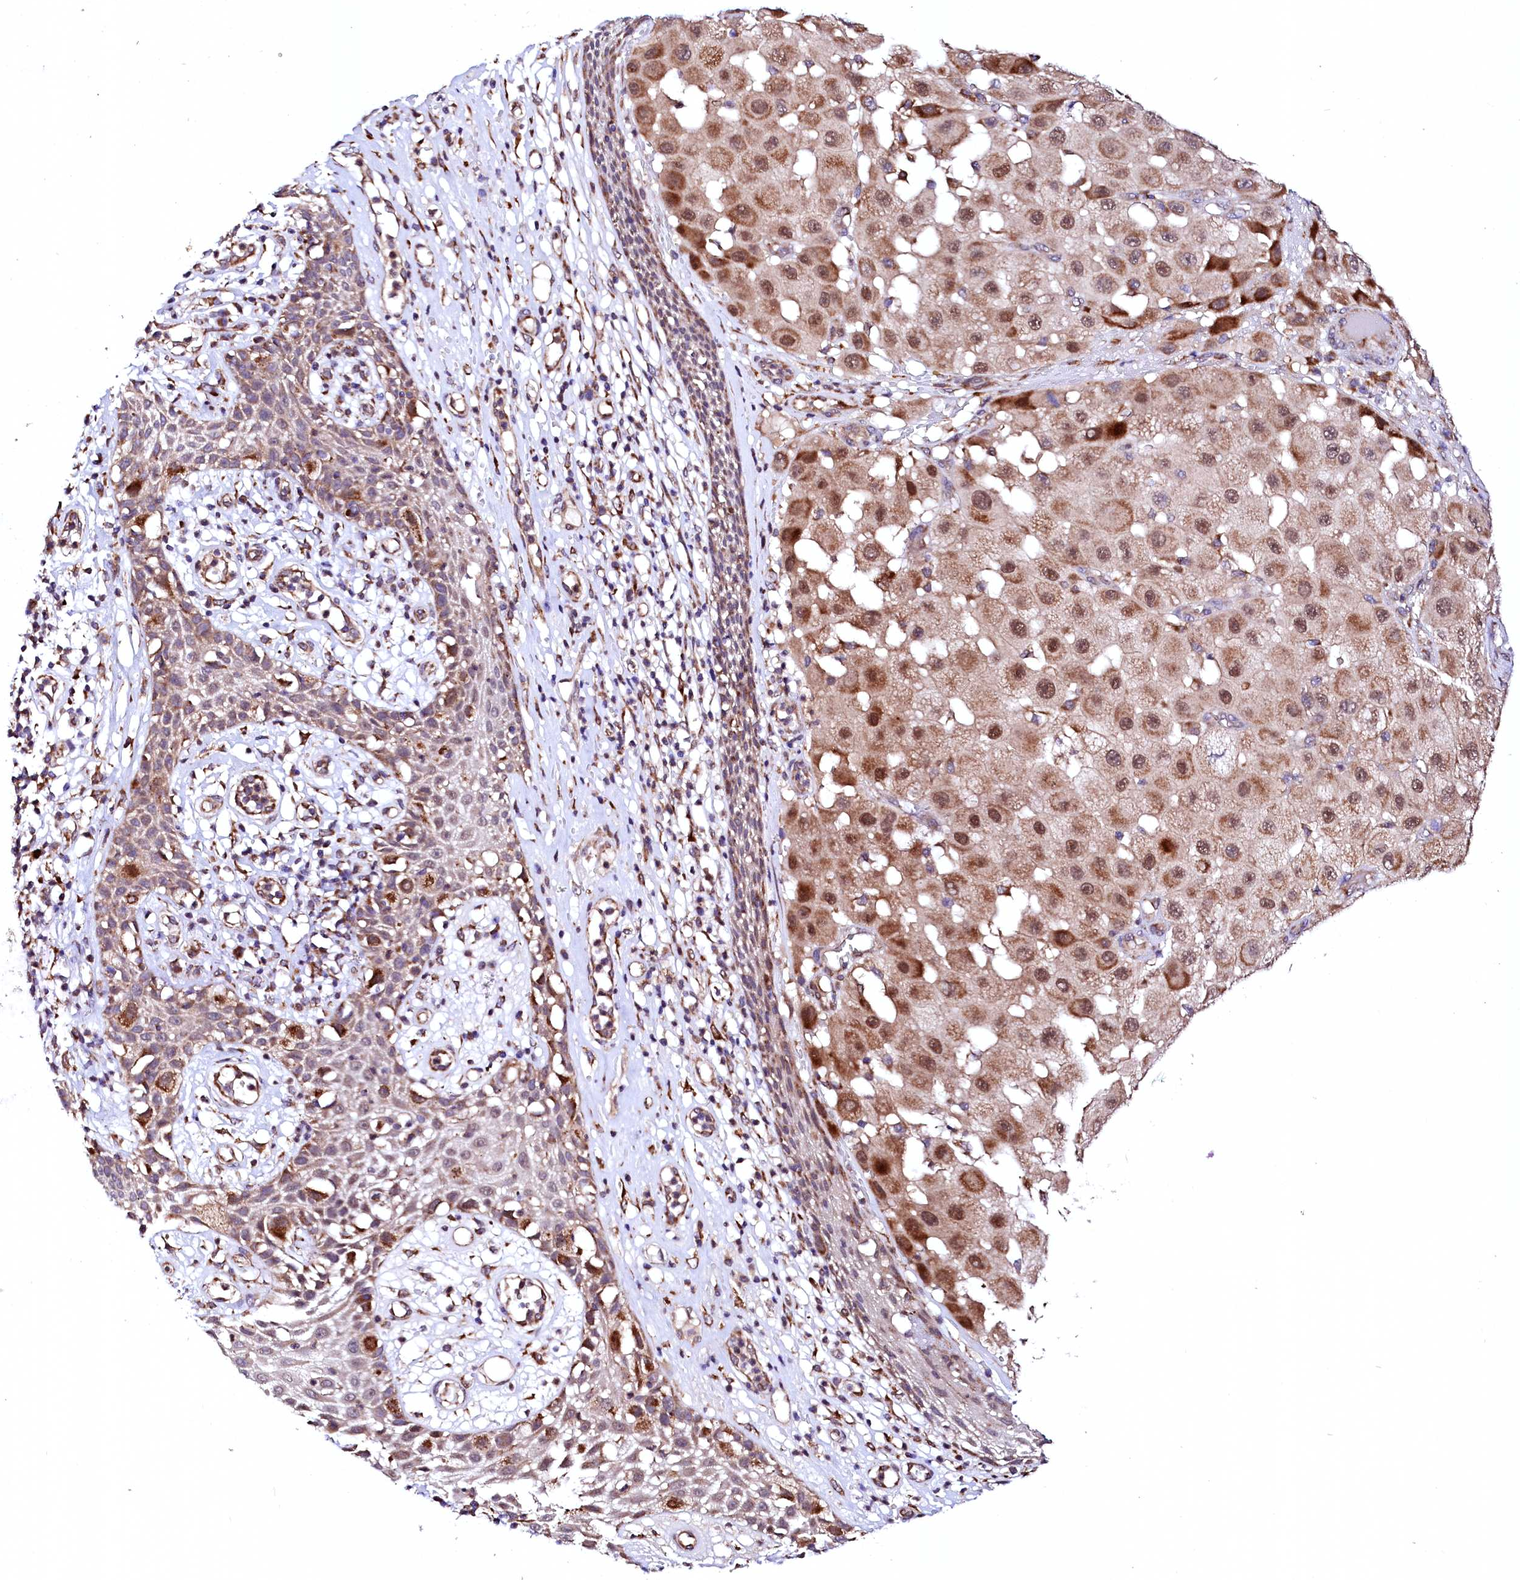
{"staining": {"intensity": "moderate", "quantity": ">75%", "location": "cytoplasmic/membranous,nuclear"}, "tissue": "melanoma", "cell_type": "Tumor cells", "image_type": "cancer", "snomed": [{"axis": "morphology", "description": "Malignant melanoma, NOS"}, {"axis": "topography", "description": "Skin"}], "caption": "Moderate cytoplasmic/membranous and nuclear staining is seen in approximately >75% of tumor cells in melanoma.", "gene": "UBE3C", "patient": {"sex": "female", "age": 81}}